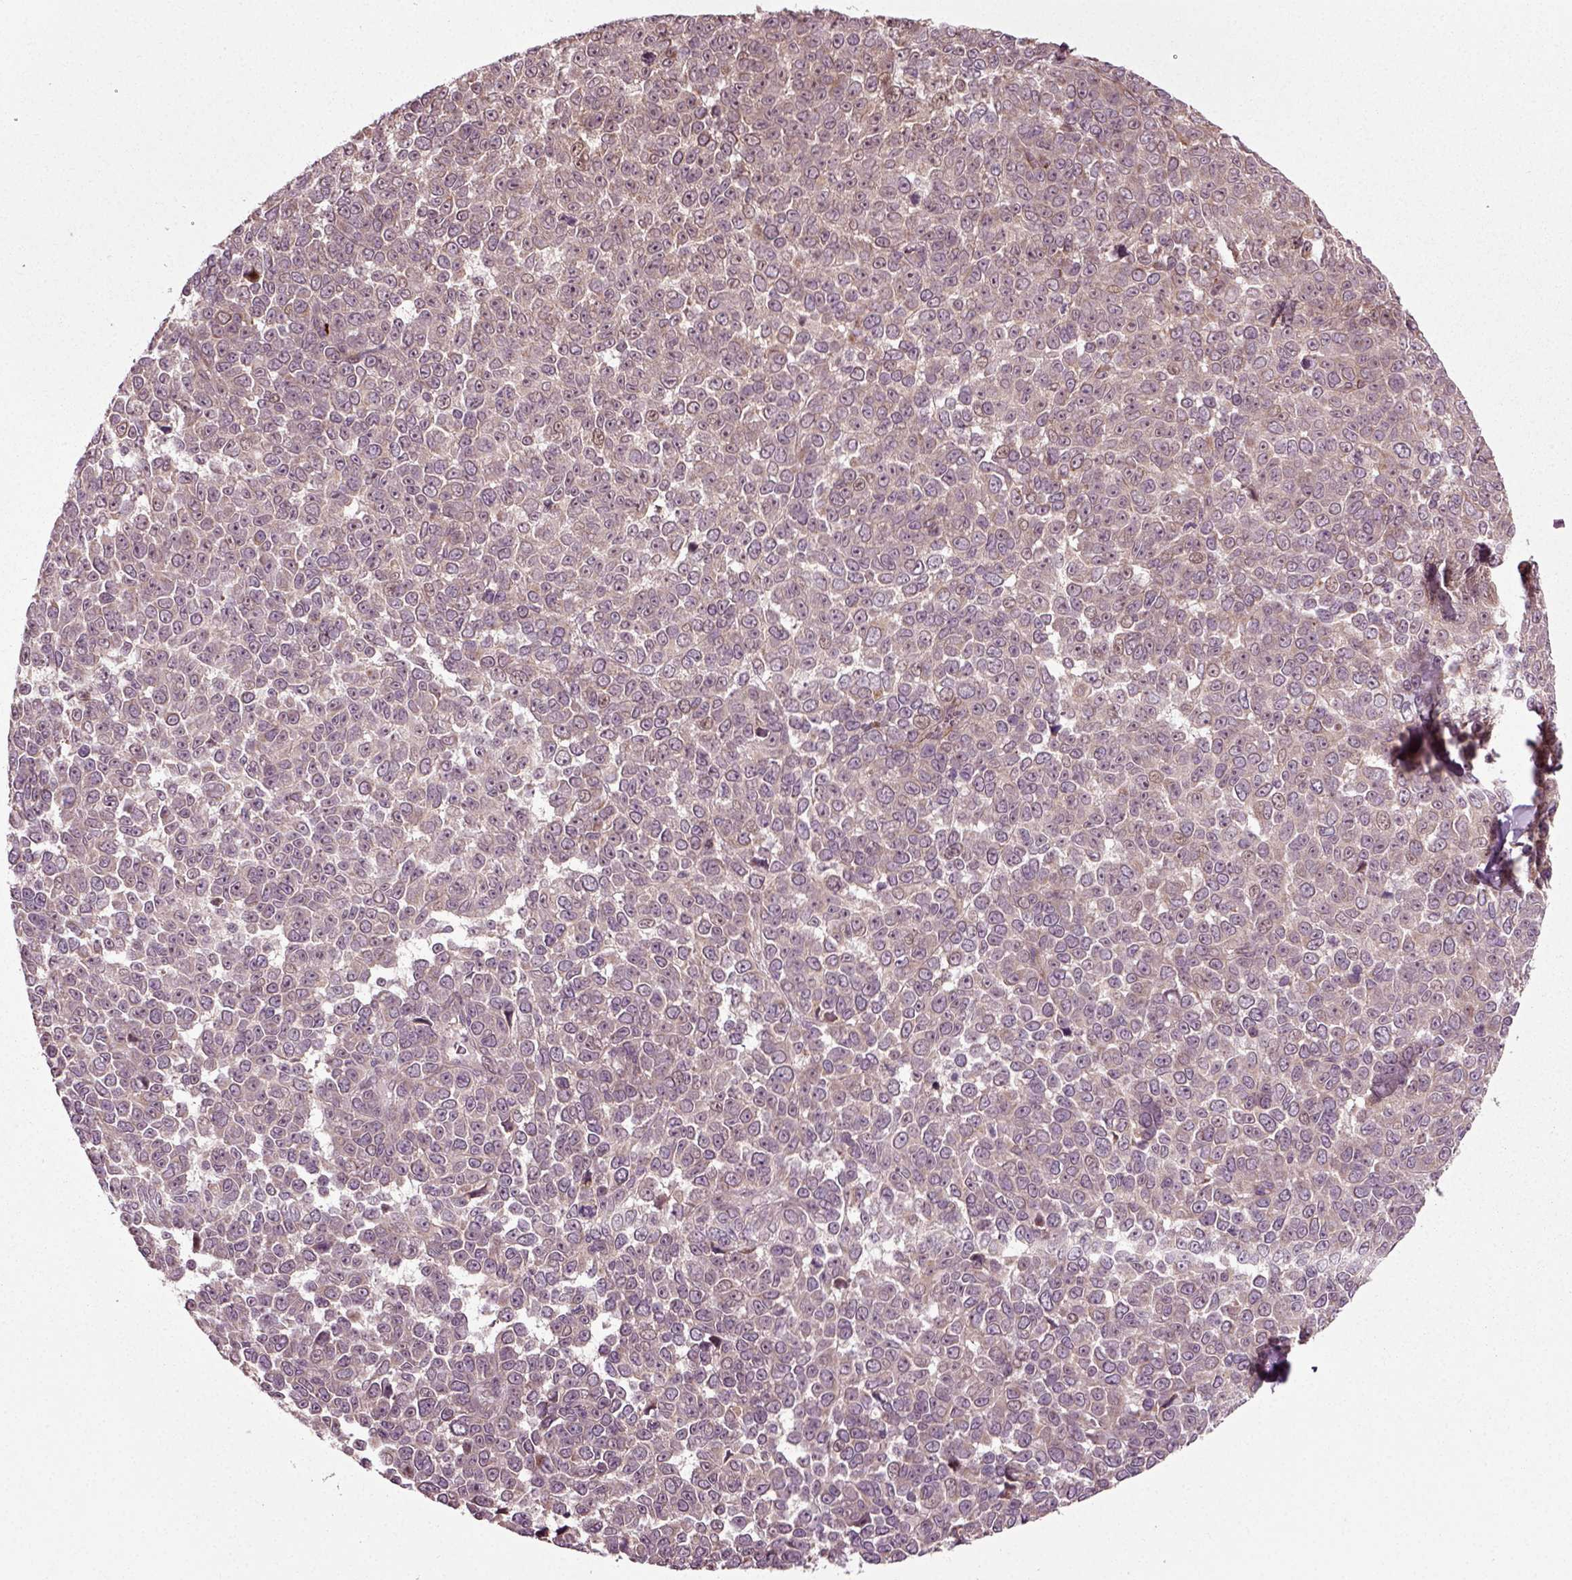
{"staining": {"intensity": "weak", "quantity": "<25%", "location": "cytoplasmic/membranous"}, "tissue": "melanoma", "cell_type": "Tumor cells", "image_type": "cancer", "snomed": [{"axis": "morphology", "description": "Malignant melanoma, NOS"}, {"axis": "topography", "description": "Skin"}], "caption": "Protein analysis of malignant melanoma exhibits no significant expression in tumor cells.", "gene": "PLCD3", "patient": {"sex": "female", "age": 95}}